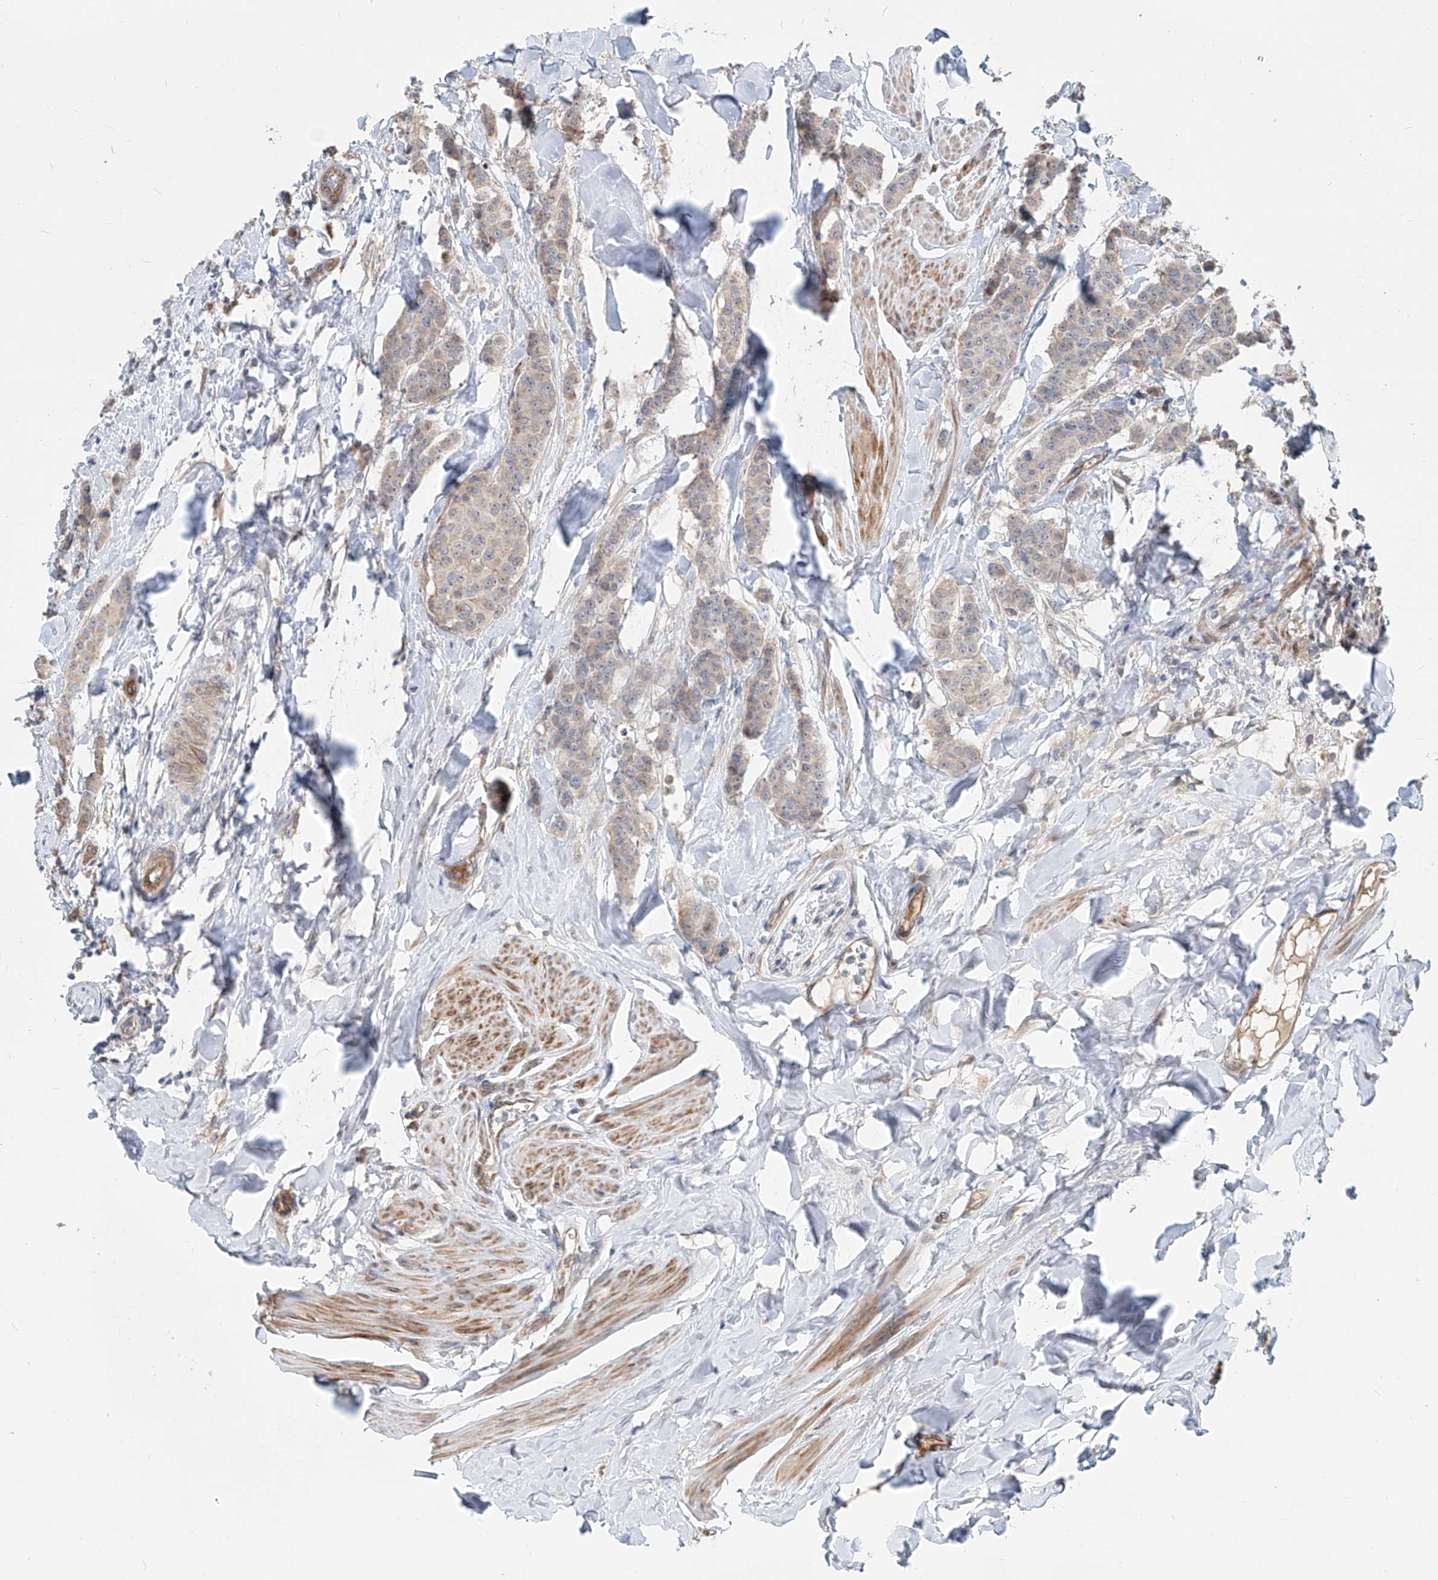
{"staining": {"intensity": "weak", "quantity": "<25%", "location": "cytoplasmic/membranous"}, "tissue": "breast cancer", "cell_type": "Tumor cells", "image_type": "cancer", "snomed": [{"axis": "morphology", "description": "Duct carcinoma"}, {"axis": "topography", "description": "Breast"}], "caption": "The image reveals no staining of tumor cells in invasive ductal carcinoma (breast).", "gene": "SASH1", "patient": {"sex": "female", "age": 40}}